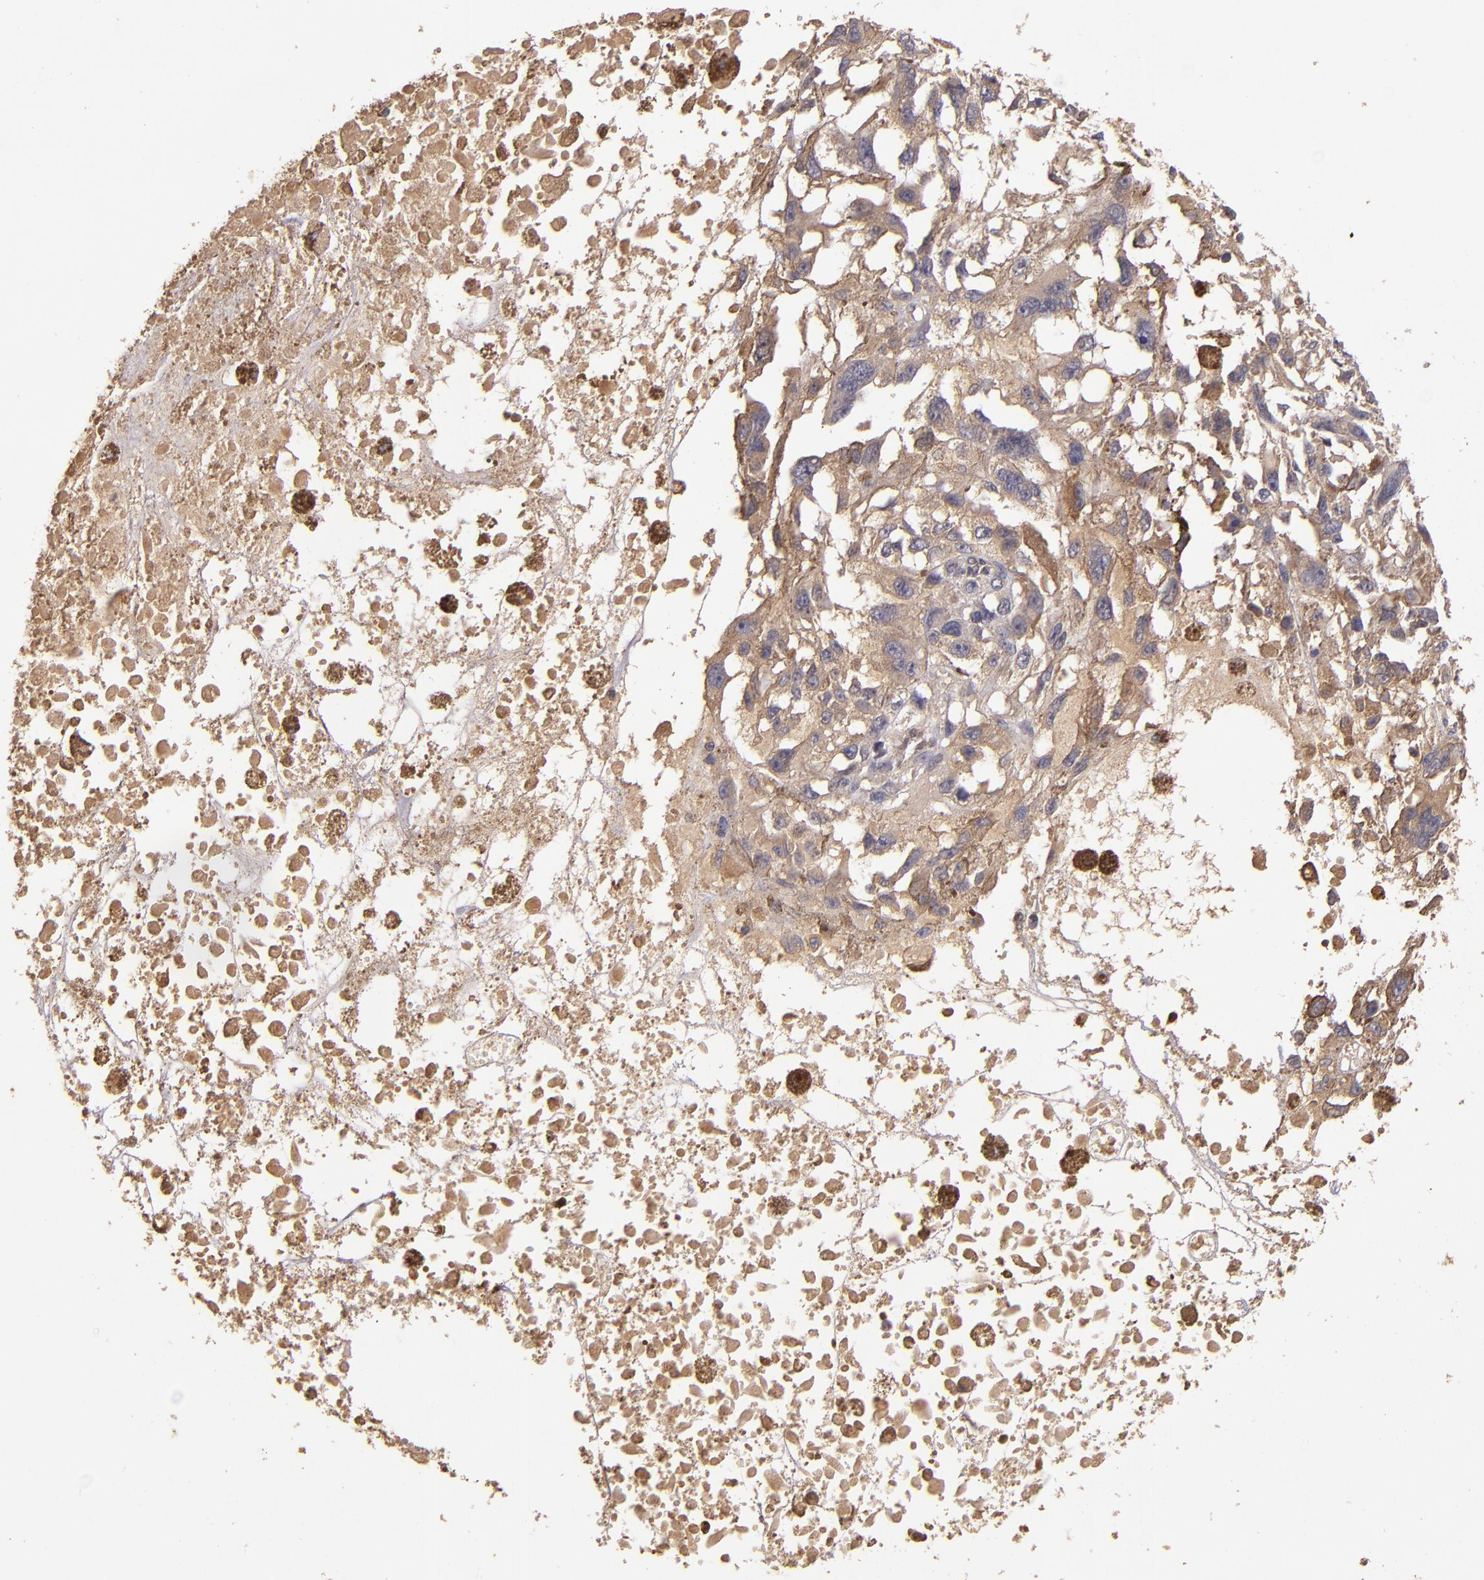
{"staining": {"intensity": "weak", "quantity": ">75%", "location": "cytoplasmic/membranous"}, "tissue": "melanoma", "cell_type": "Tumor cells", "image_type": "cancer", "snomed": [{"axis": "morphology", "description": "Malignant melanoma, Metastatic site"}, {"axis": "topography", "description": "Lymph node"}], "caption": "Immunohistochemical staining of melanoma shows low levels of weak cytoplasmic/membranous positivity in about >75% of tumor cells. The staining is performed using DAB brown chromogen to label protein expression. The nuclei are counter-stained blue using hematoxylin.", "gene": "PRAF2", "patient": {"sex": "male", "age": 59}}